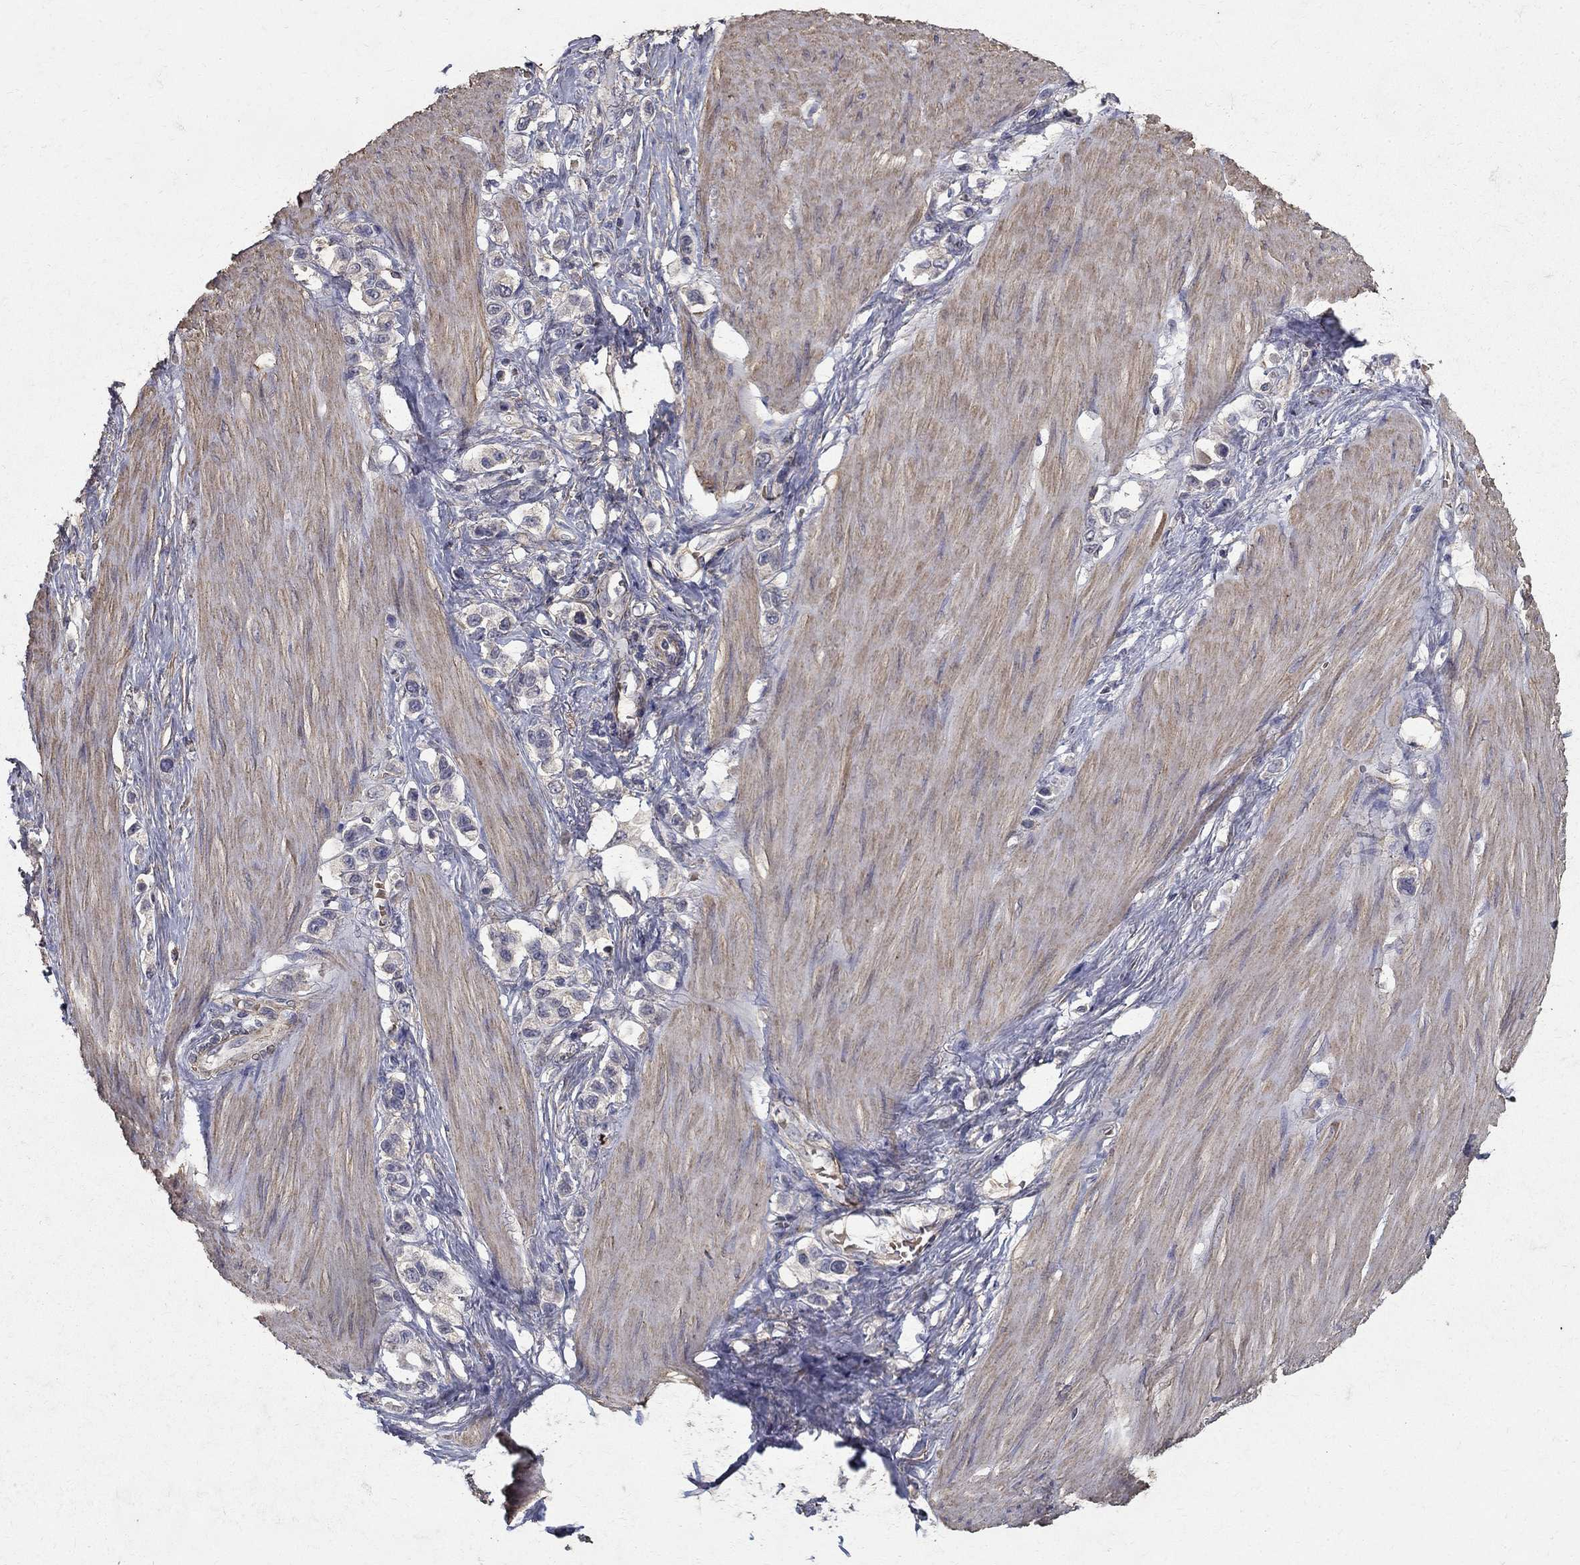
{"staining": {"intensity": "negative", "quantity": "none", "location": "none"}, "tissue": "stomach cancer", "cell_type": "Tumor cells", "image_type": "cancer", "snomed": [{"axis": "morphology", "description": "Normal tissue, NOS"}, {"axis": "morphology", "description": "Adenocarcinoma, NOS"}, {"axis": "morphology", "description": "Adenocarcinoma, High grade"}, {"axis": "topography", "description": "Stomach, upper"}, {"axis": "topography", "description": "Stomach"}], "caption": "An IHC histopathology image of stomach cancer (adenocarcinoma) is shown. There is no staining in tumor cells of stomach cancer (adenocarcinoma).", "gene": "MPP2", "patient": {"sex": "female", "age": 65}}